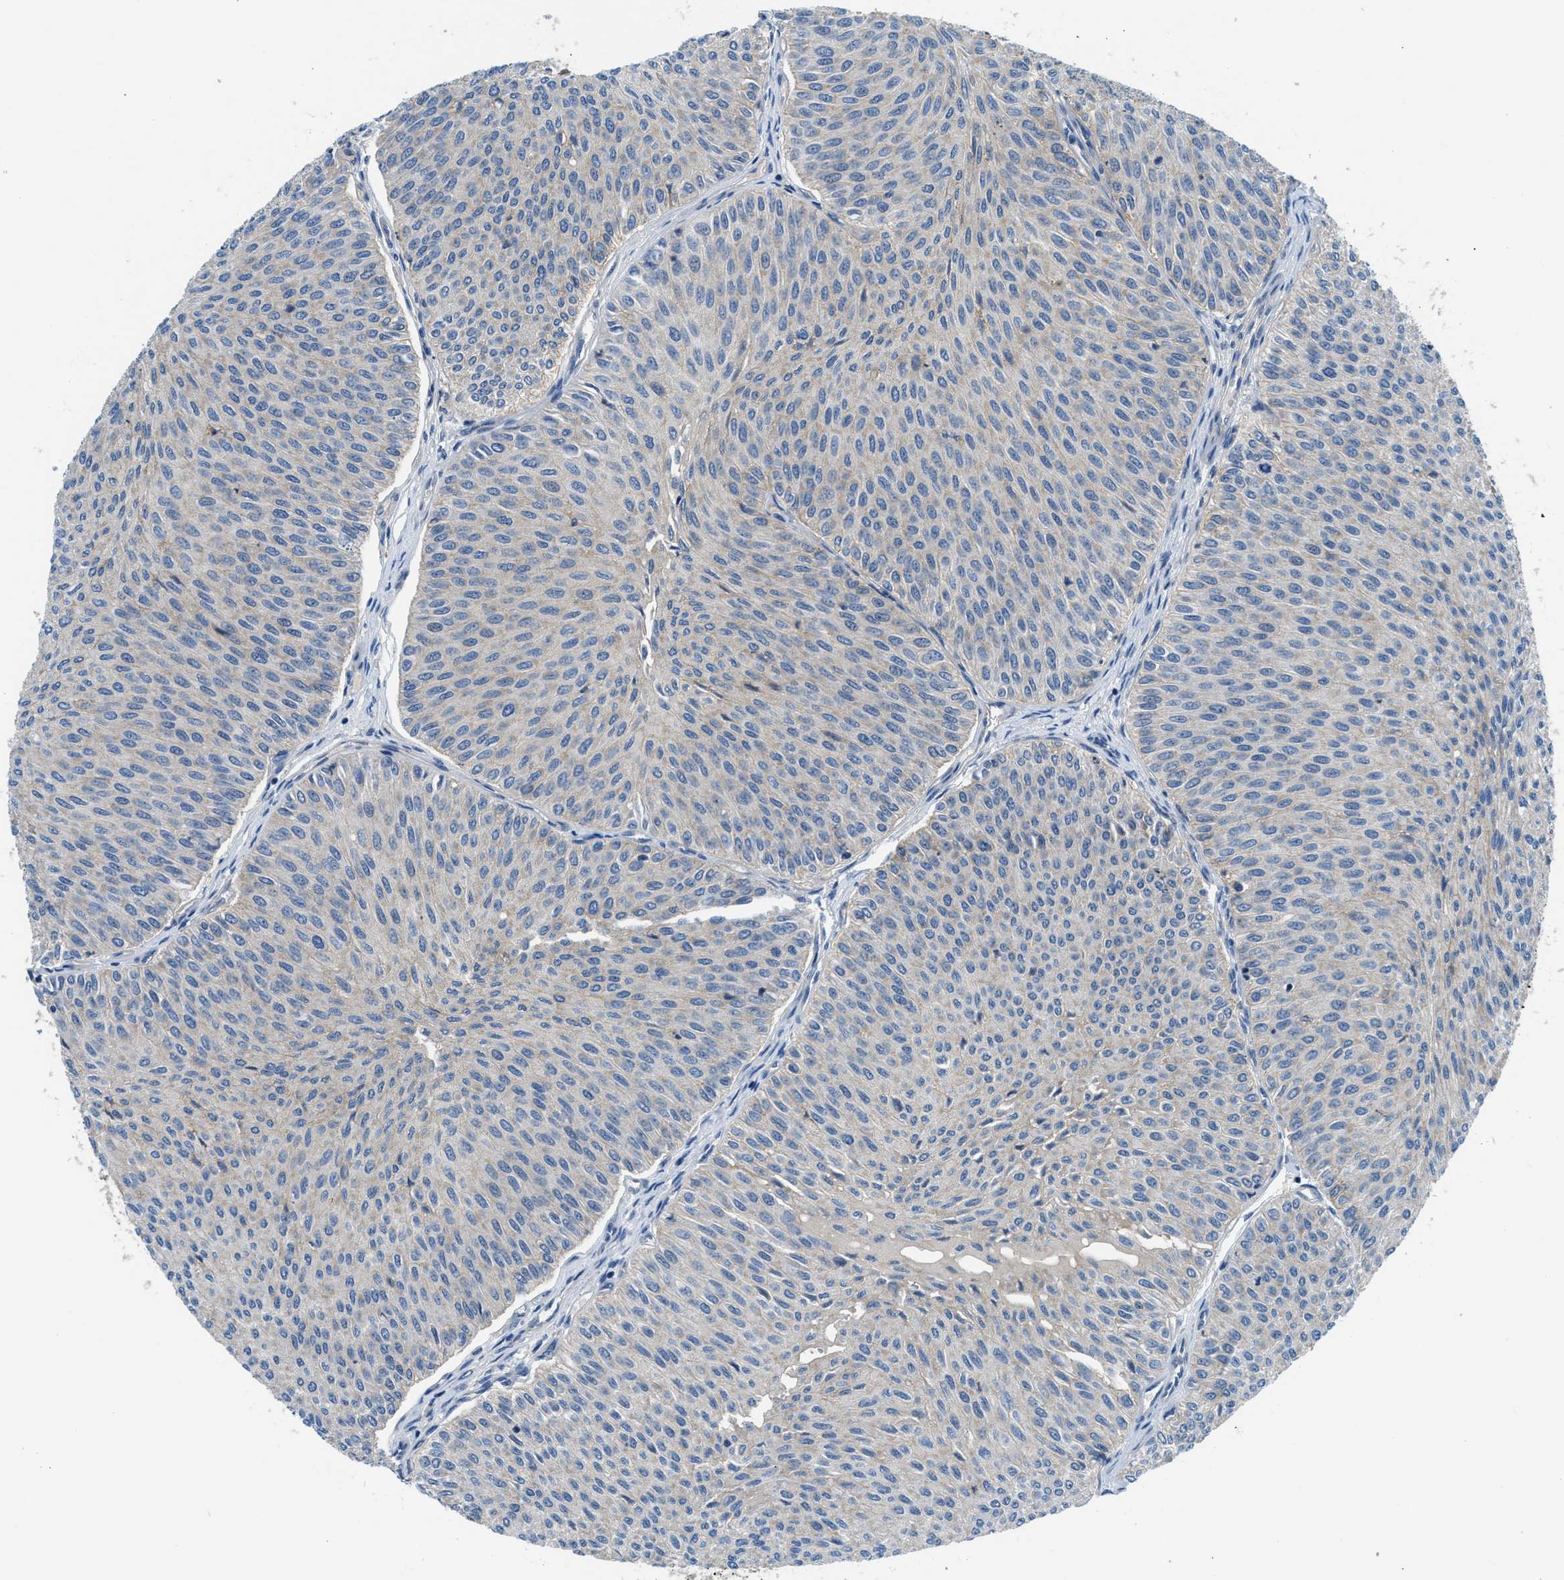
{"staining": {"intensity": "weak", "quantity": "<25%", "location": "cytoplasmic/membranous"}, "tissue": "urothelial cancer", "cell_type": "Tumor cells", "image_type": "cancer", "snomed": [{"axis": "morphology", "description": "Urothelial carcinoma, Low grade"}, {"axis": "topography", "description": "Urinary bladder"}], "caption": "This is an immunohistochemistry photomicrograph of low-grade urothelial carcinoma. There is no staining in tumor cells.", "gene": "LPIN2", "patient": {"sex": "male", "age": 78}}